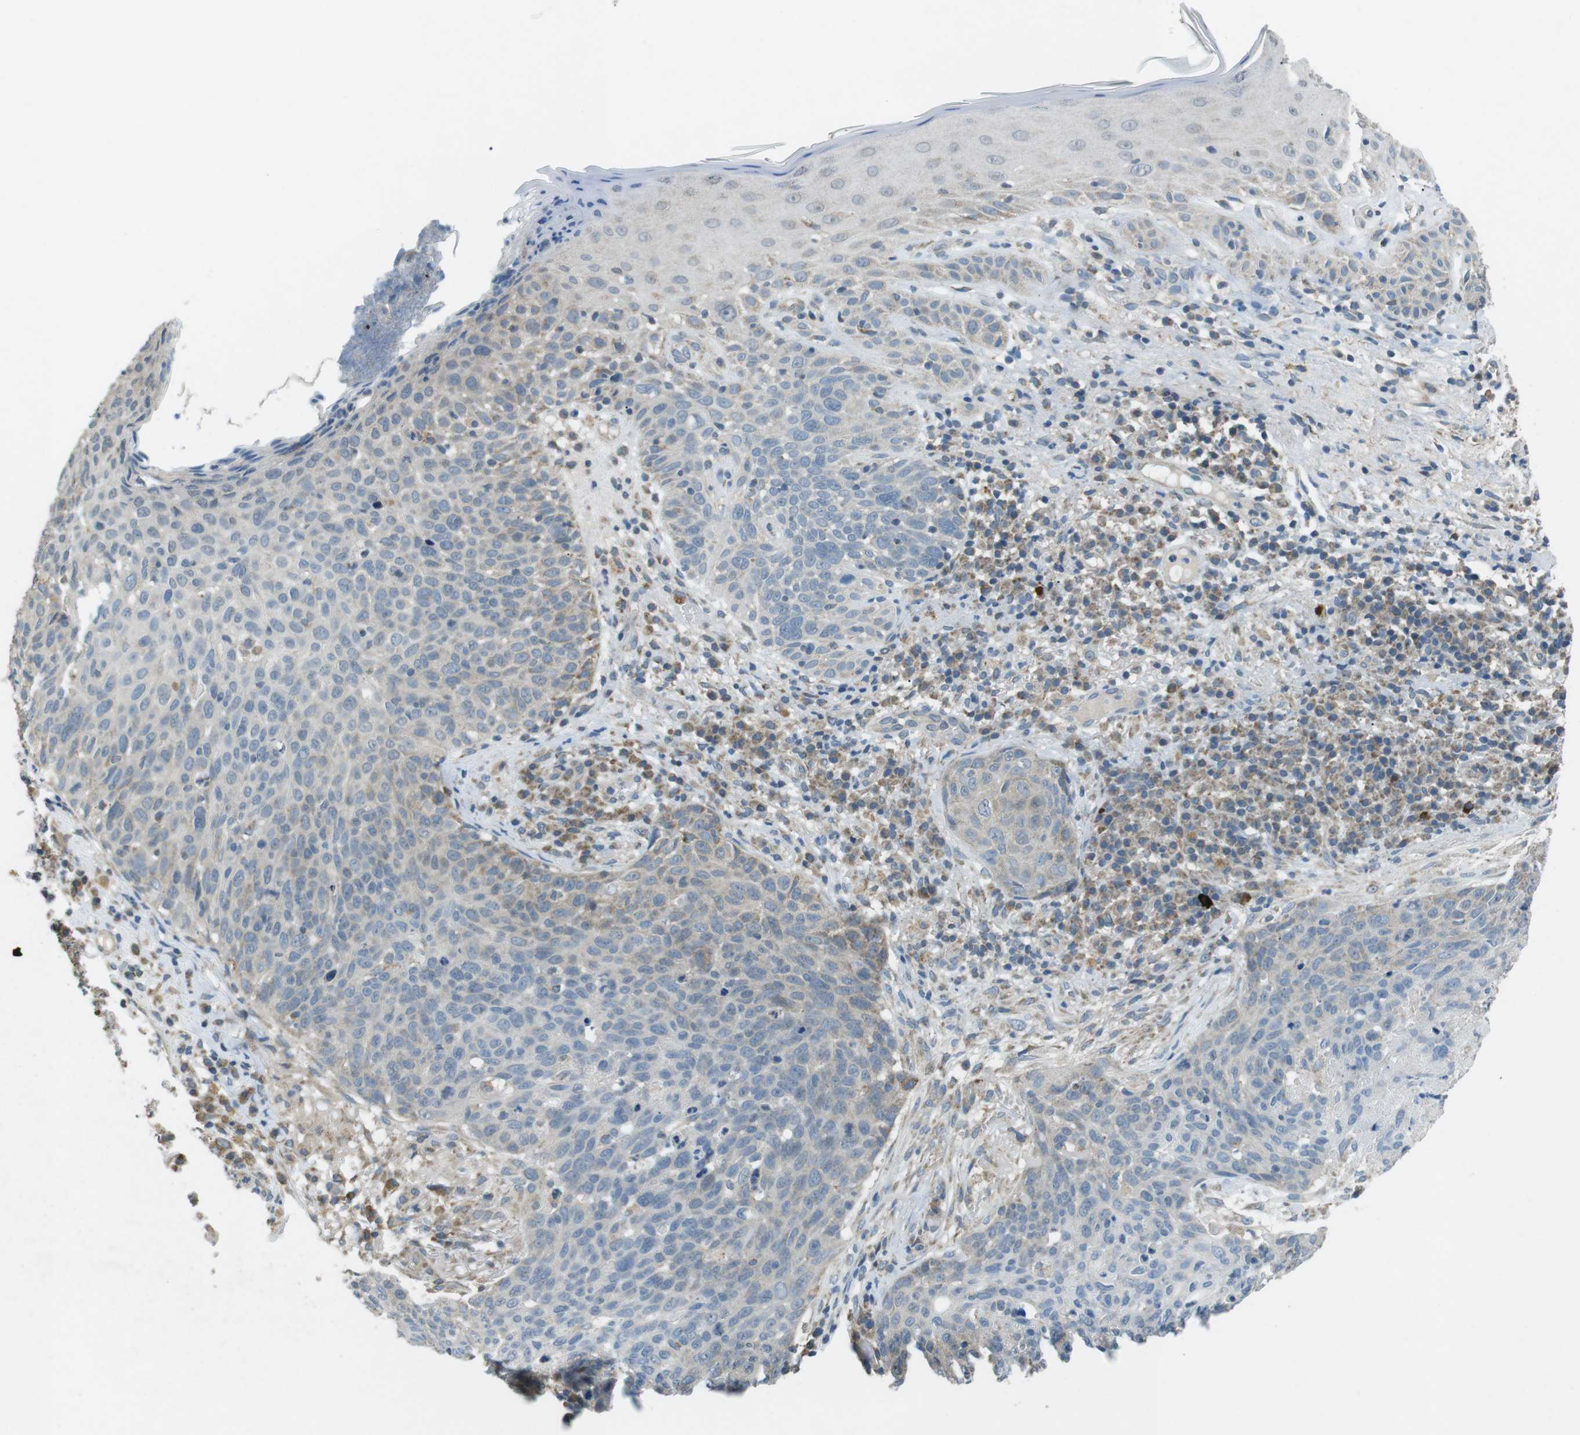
{"staining": {"intensity": "moderate", "quantity": "<25%", "location": "cytoplasmic/membranous"}, "tissue": "skin cancer", "cell_type": "Tumor cells", "image_type": "cancer", "snomed": [{"axis": "morphology", "description": "Squamous cell carcinoma in situ, NOS"}, {"axis": "morphology", "description": "Squamous cell carcinoma, NOS"}, {"axis": "topography", "description": "Skin"}], "caption": "Immunohistochemistry (IHC) photomicrograph of neoplastic tissue: squamous cell carcinoma (skin) stained using IHC reveals low levels of moderate protein expression localized specifically in the cytoplasmic/membranous of tumor cells, appearing as a cytoplasmic/membranous brown color.", "gene": "BACE1", "patient": {"sex": "male", "age": 93}}